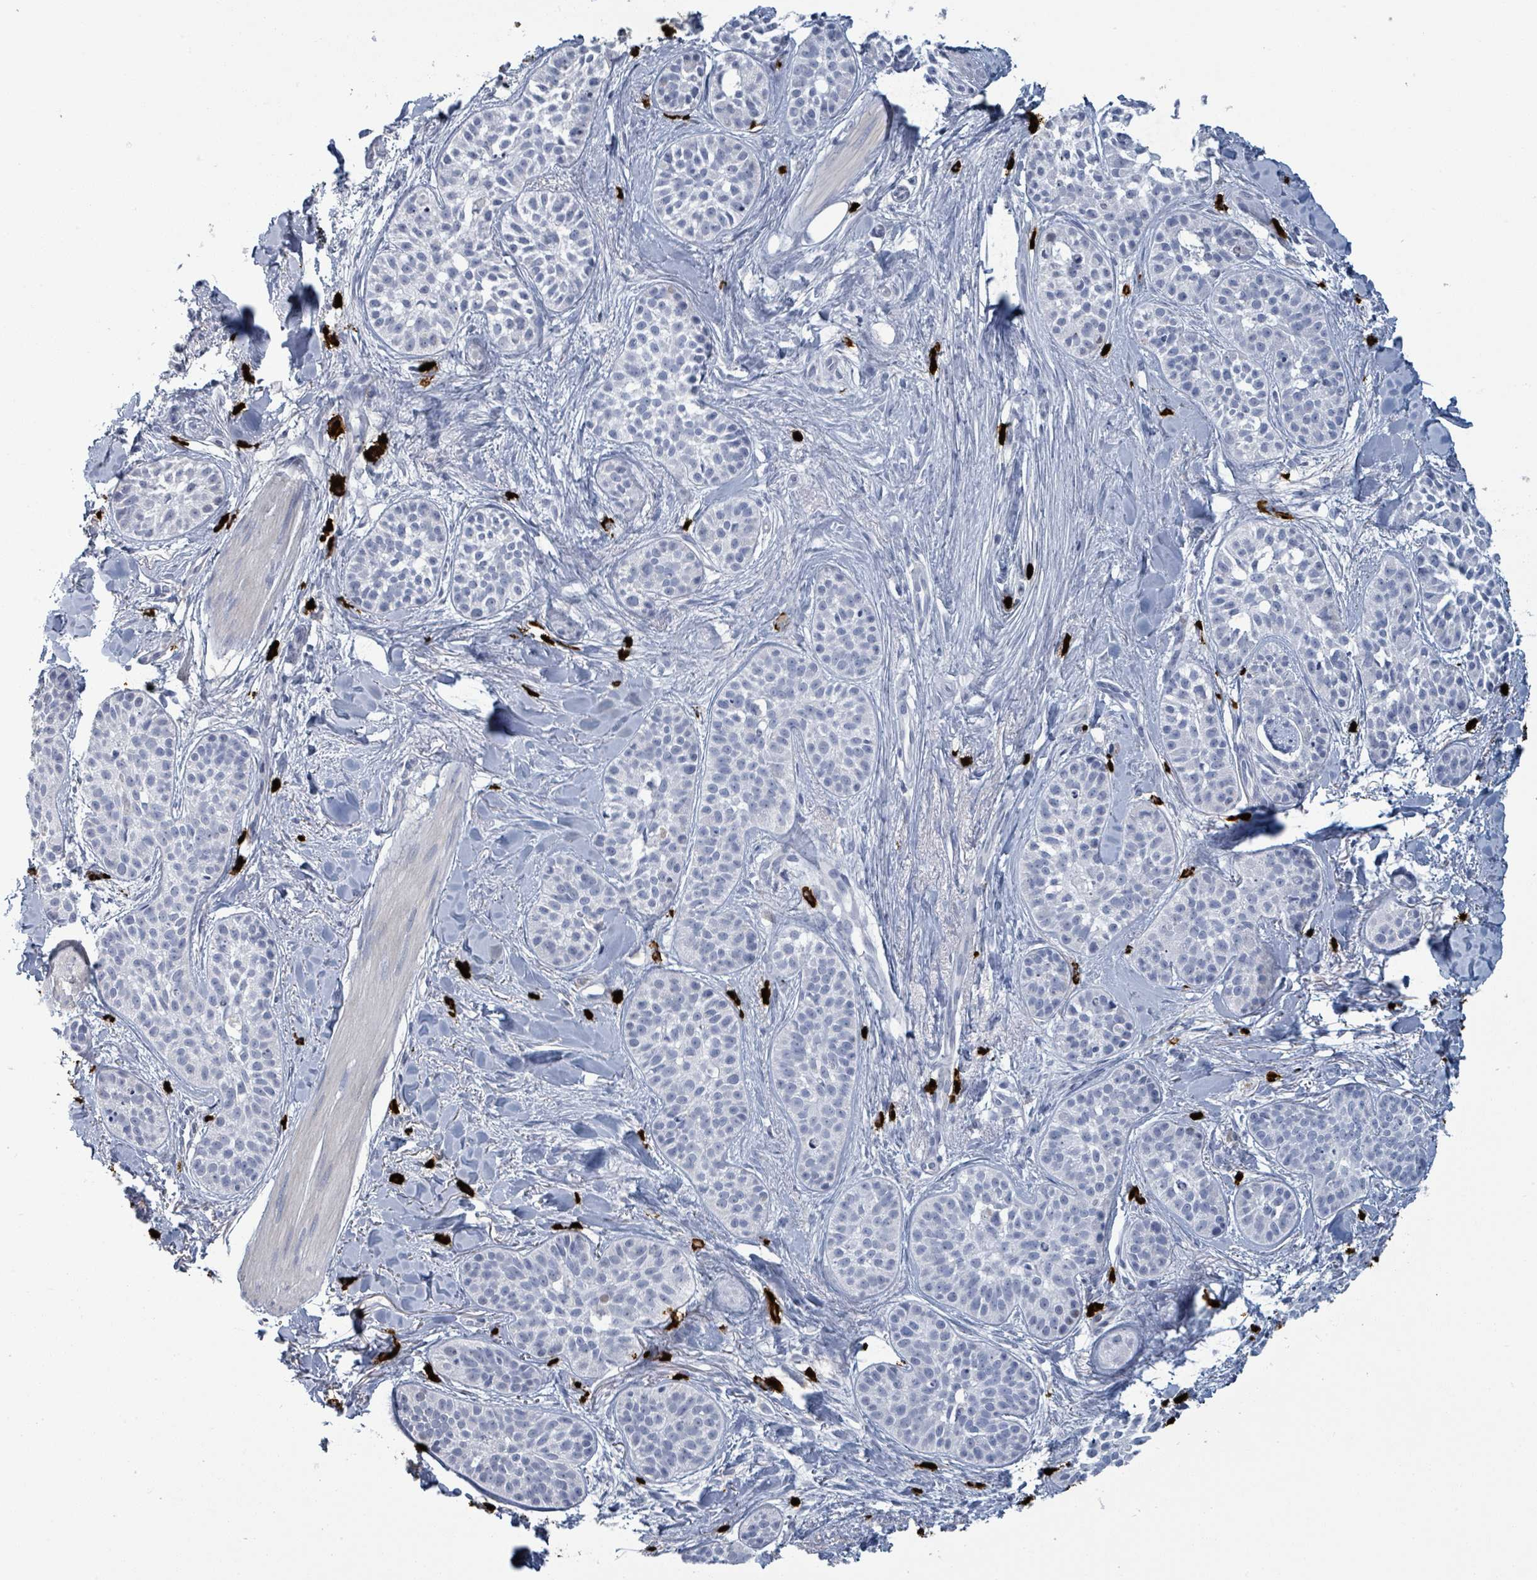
{"staining": {"intensity": "negative", "quantity": "none", "location": "none"}, "tissue": "skin cancer", "cell_type": "Tumor cells", "image_type": "cancer", "snomed": [{"axis": "morphology", "description": "Basal cell carcinoma"}, {"axis": "topography", "description": "Skin"}], "caption": "Skin cancer stained for a protein using immunohistochemistry (IHC) exhibits no expression tumor cells.", "gene": "VPS13D", "patient": {"sex": "male", "age": 52}}